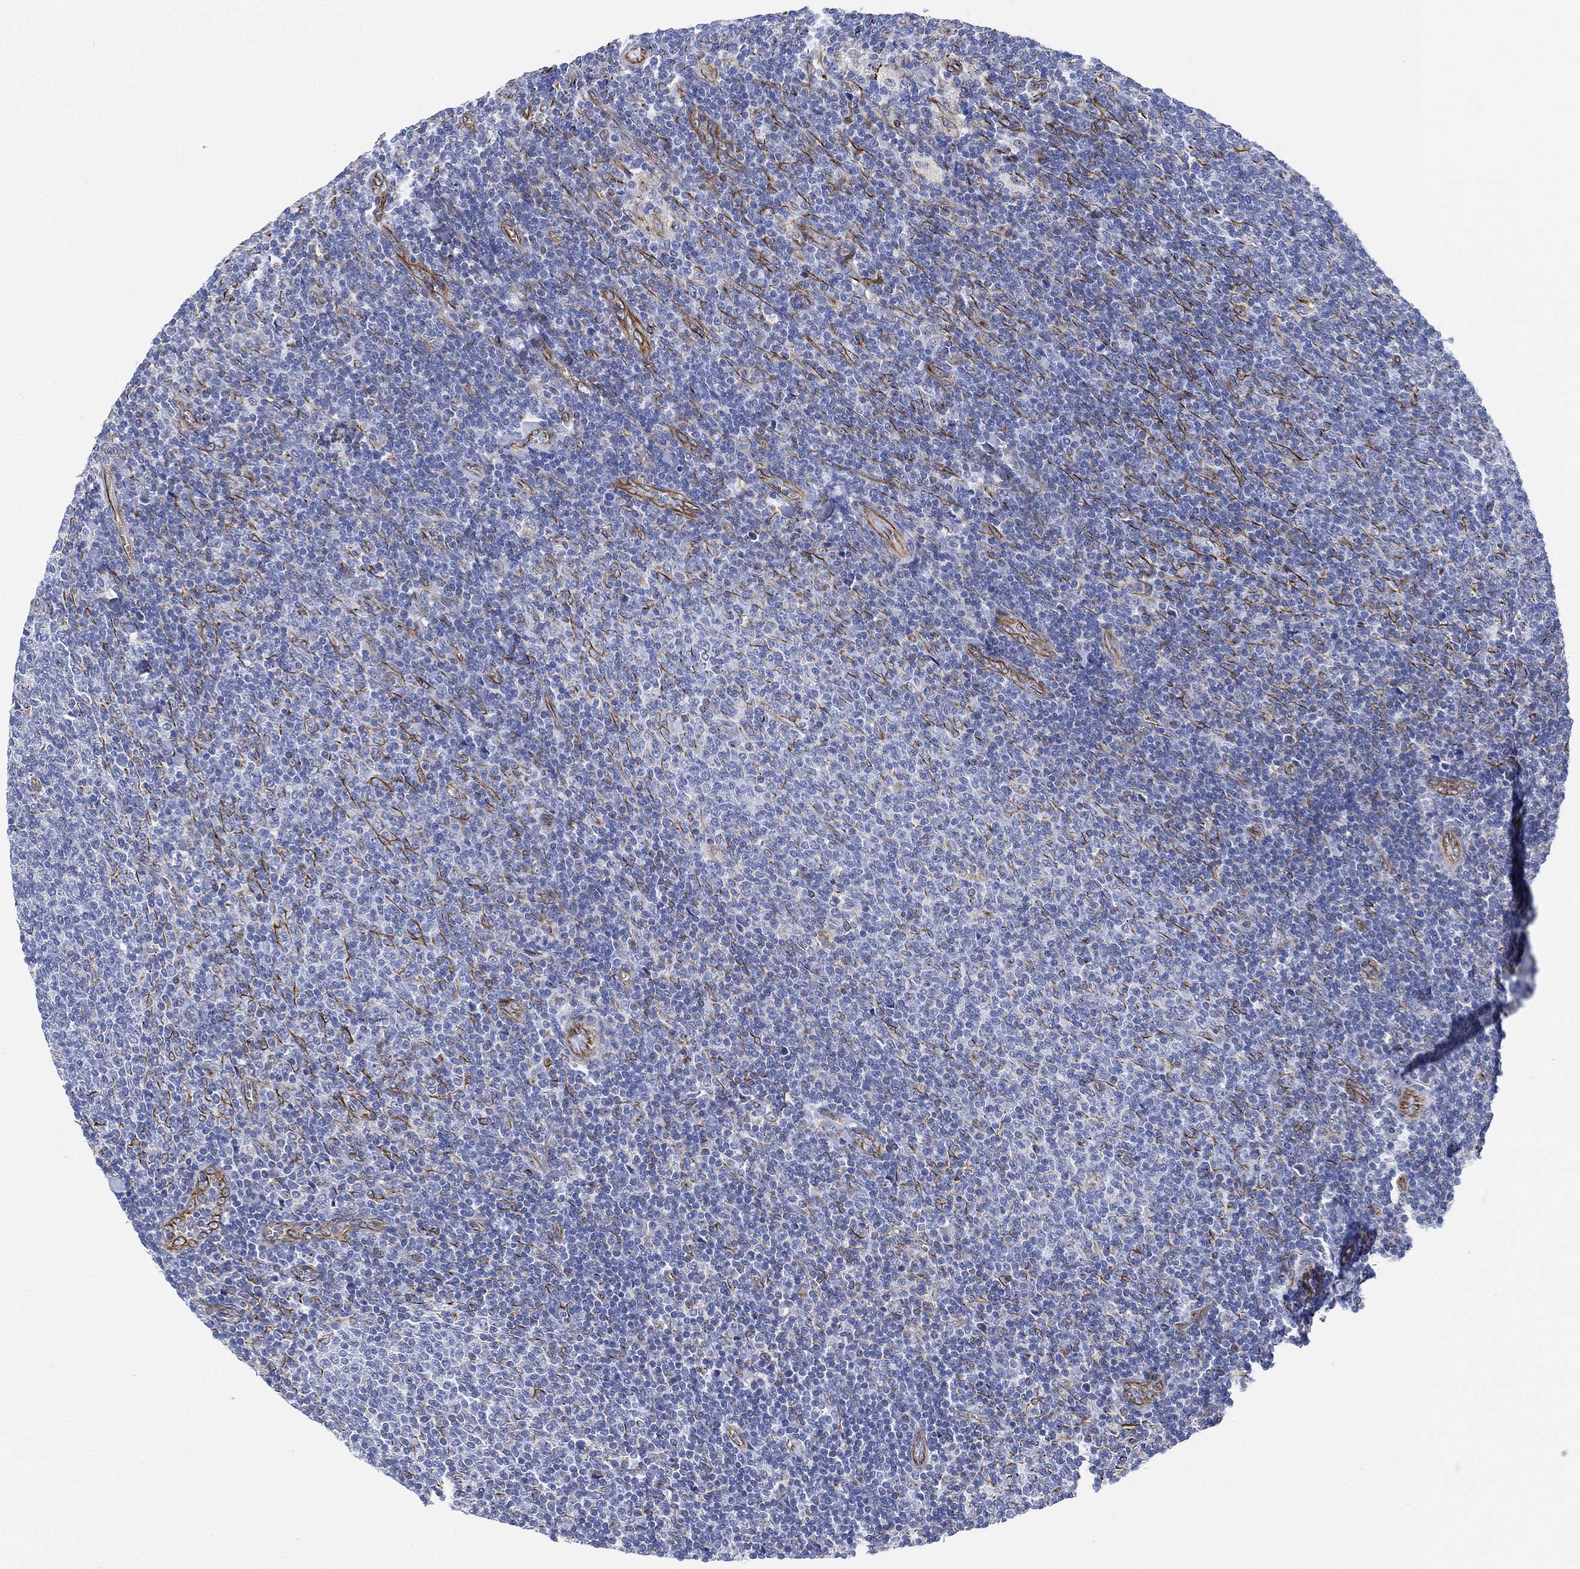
{"staining": {"intensity": "negative", "quantity": "none", "location": "none"}, "tissue": "lymphoma", "cell_type": "Tumor cells", "image_type": "cancer", "snomed": [{"axis": "morphology", "description": "Malignant lymphoma, non-Hodgkin's type, Low grade"}, {"axis": "topography", "description": "Lymph node"}], "caption": "A photomicrograph of malignant lymphoma, non-Hodgkin's type (low-grade) stained for a protein displays no brown staining in tumor cells.", "gene": "PSKH2", "patient": {"sex": "male", "age": 52}}